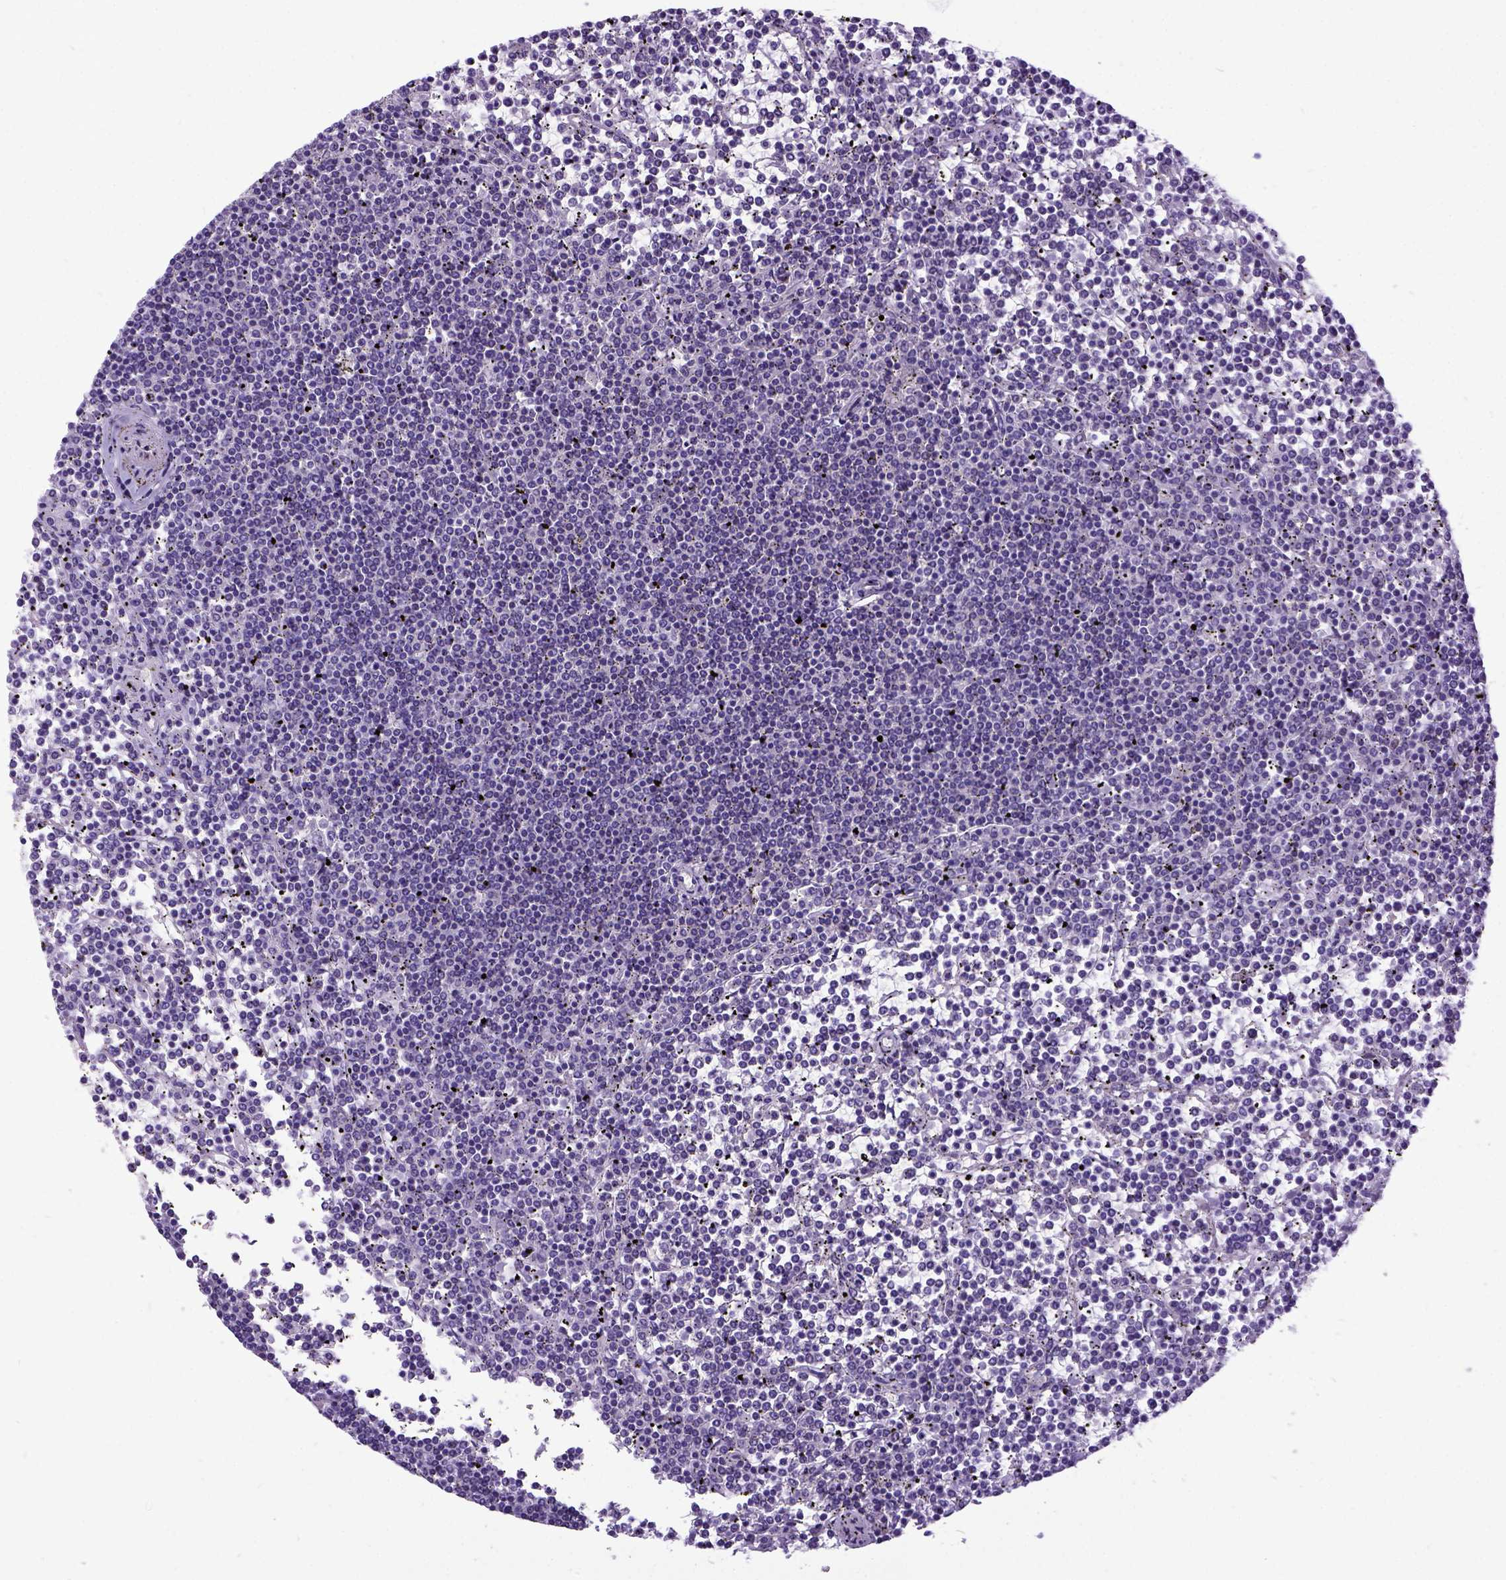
{"staining": {"intensity": "negative", "quantity": "none", "location": "none"}, "tissue": "lymphoma", "cell_type": "Tumor cells", "image_type": "cancer", "snomed": [{"axis": "morphology", "description": "Malignant lymphoma, non-Hodgkin's type, Low grade"}, {"axis": "topography", "description": "Spleen"}], "caption": "Micrograph shows no significant protein positivity in tumor cells of malignant lymphoma, non-Hodgkin's type (low-grade).", "gene": "NEK5", "patient": {"sex": "female", "age": 19}}